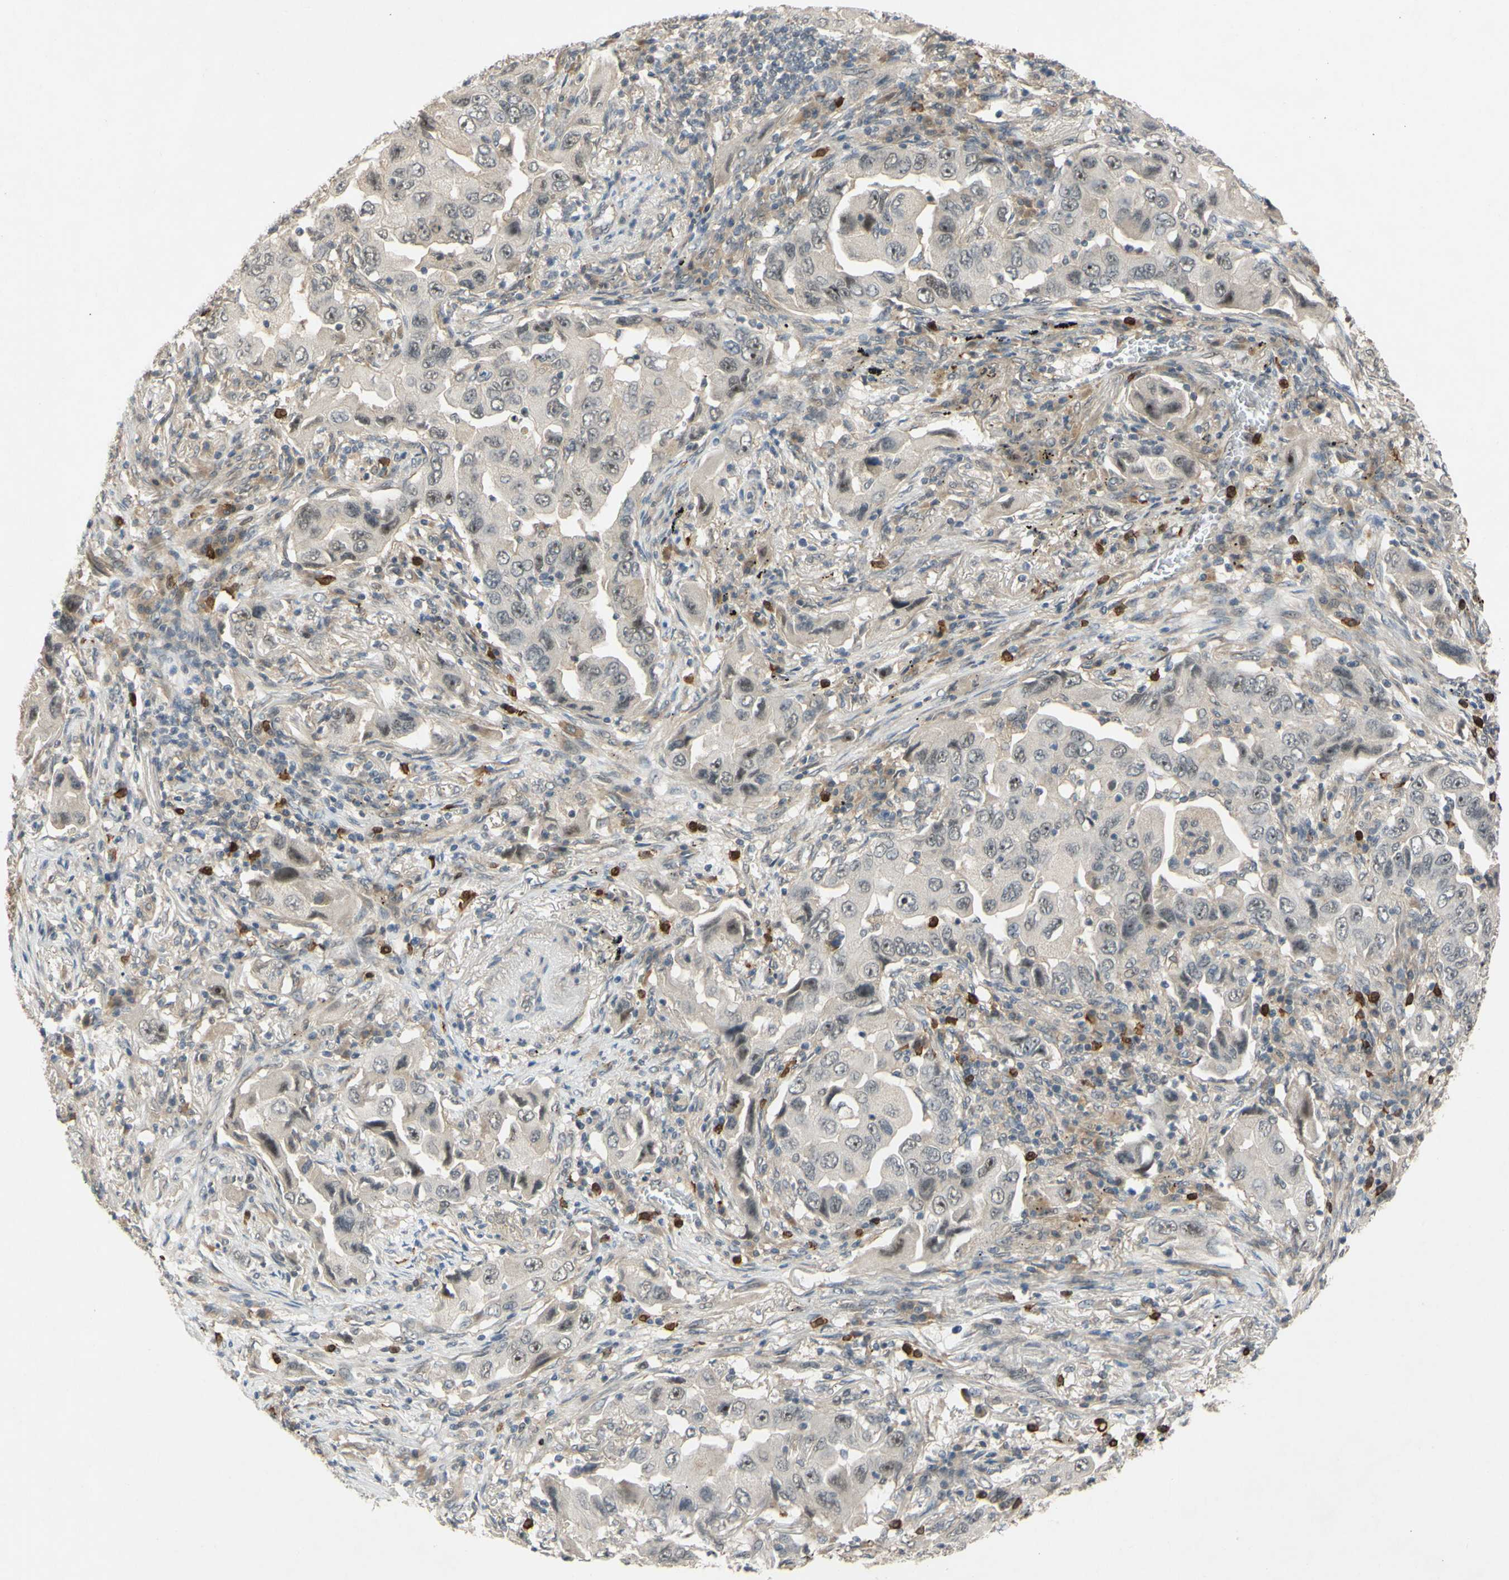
{"staining": {"intensity": "negative", "quantity": "none", "location": "none"}, "tissue": "lung cancer", "cell_type": "Tumor cells", "image_type": "cancer", "snomed": [{"axis": "morphology", "description": "Adenocarcinoma, NOS"}, {"axis": "topography", "description": "Lung"}], "caption": "An IHC image of adenocarcinoma (lung) is shown. There is no staining in tumor cells of adenocarcinoma (lung). (Stains: DAB (3,3'-diaminobenzidine) immunohistochemistry with hematoxylin counter stain, Microscopy: brightfield microscopy at high magnification).", "gene": "ALK", "patient": {"sex": "female", "age": 65}}